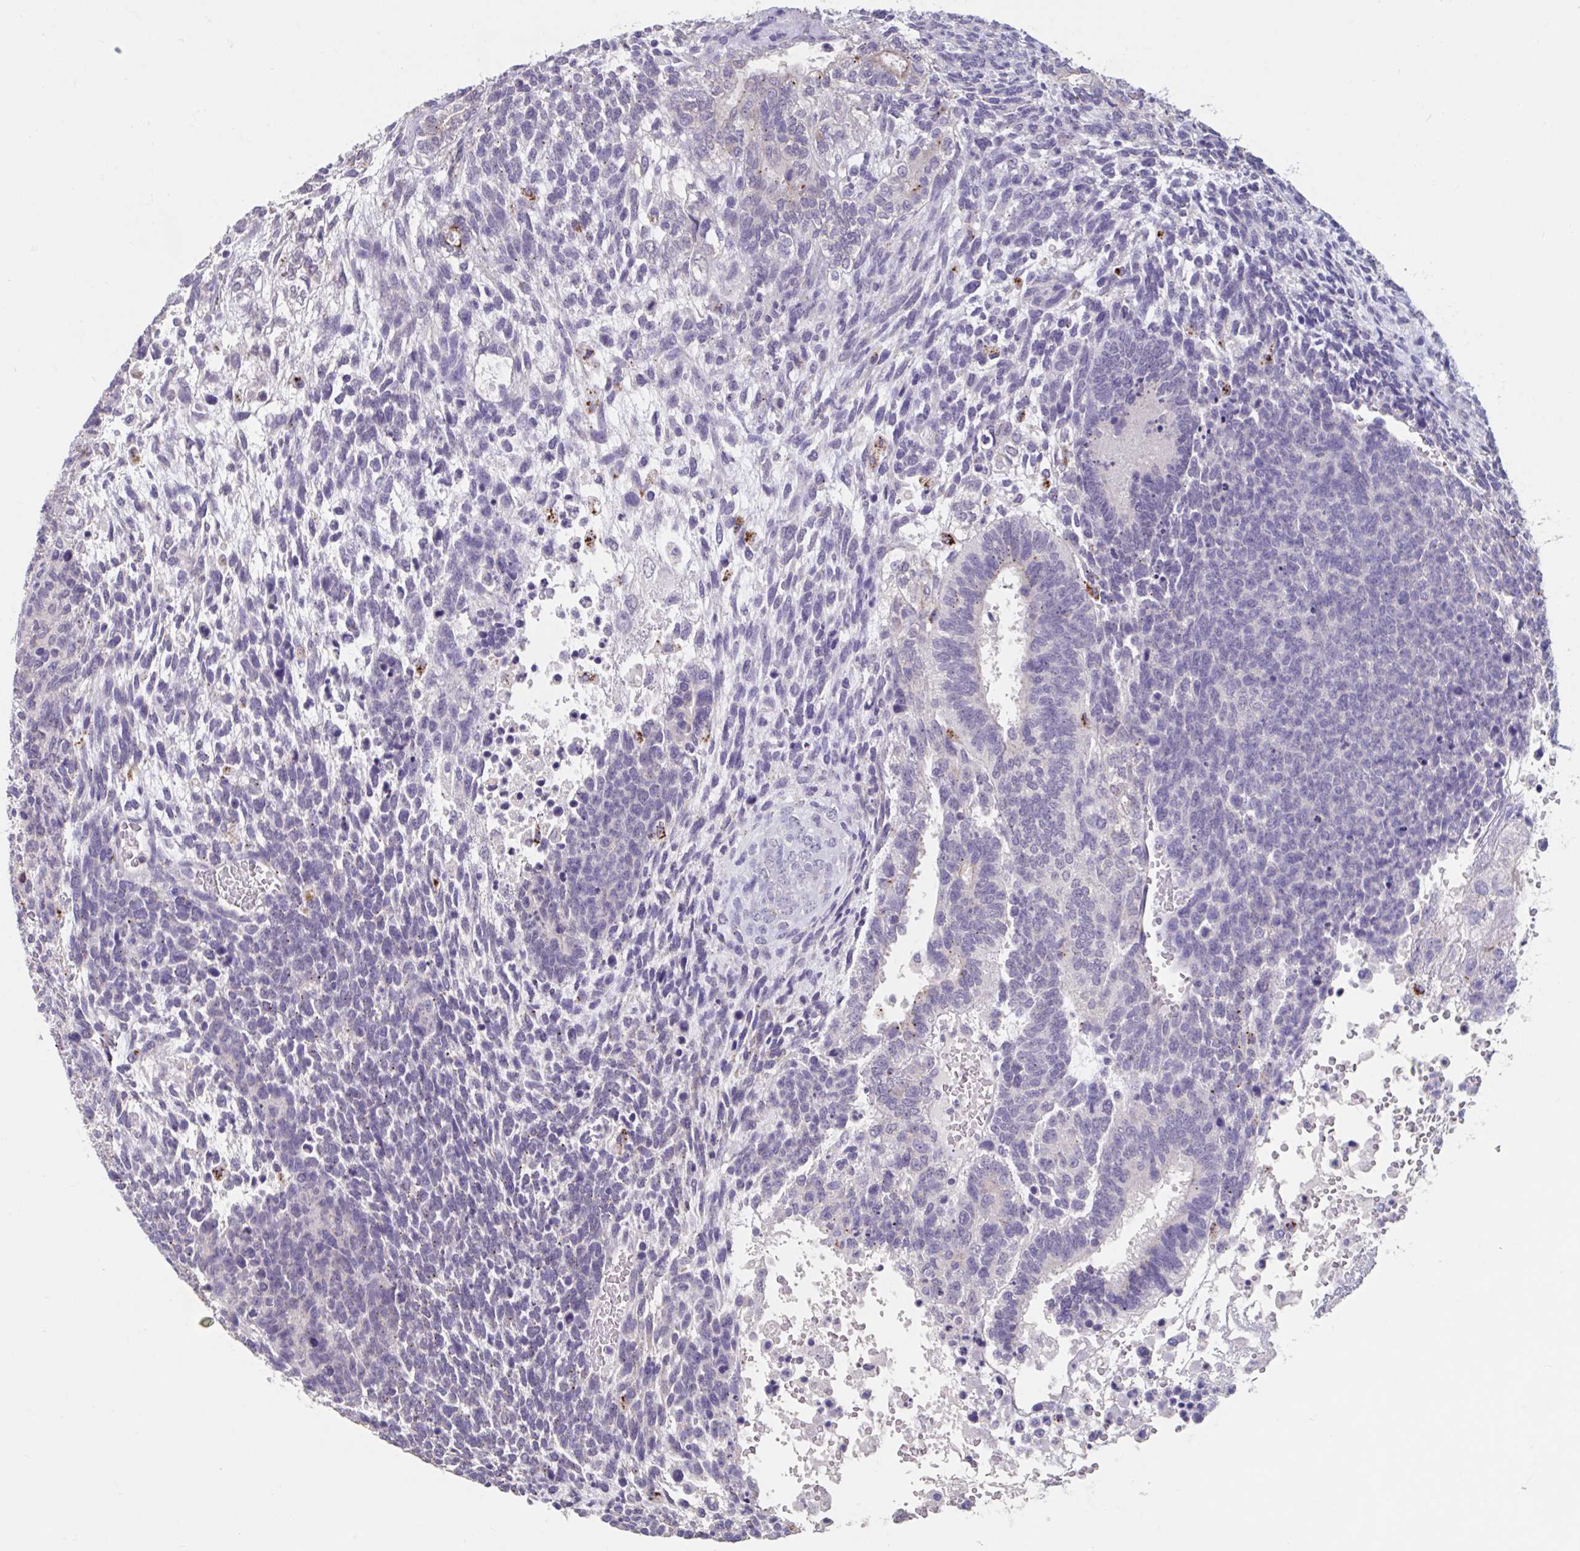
{"staining": {"intensity": "negative", "quantity": "none", "location": "none"}, "tissue": "testis cancer", "cell_type": "Tumor cells", "image_type": "cancer", "snomed": [{"axis": "morphology", "description": "Carcinoma, Embryonal, NOS"}, {"axis": "topography", "description": "Testis"}], "caption": "Immunohistochemistry photomicrograph of neoplastic tissue: testis embryonal carcinoma stained with DAB (3,3'-diaminobenzidine) displays no significant protein expression in tumor cells.", "gene": "GPR162", "patient": {"sex": "male", "age": 23}}